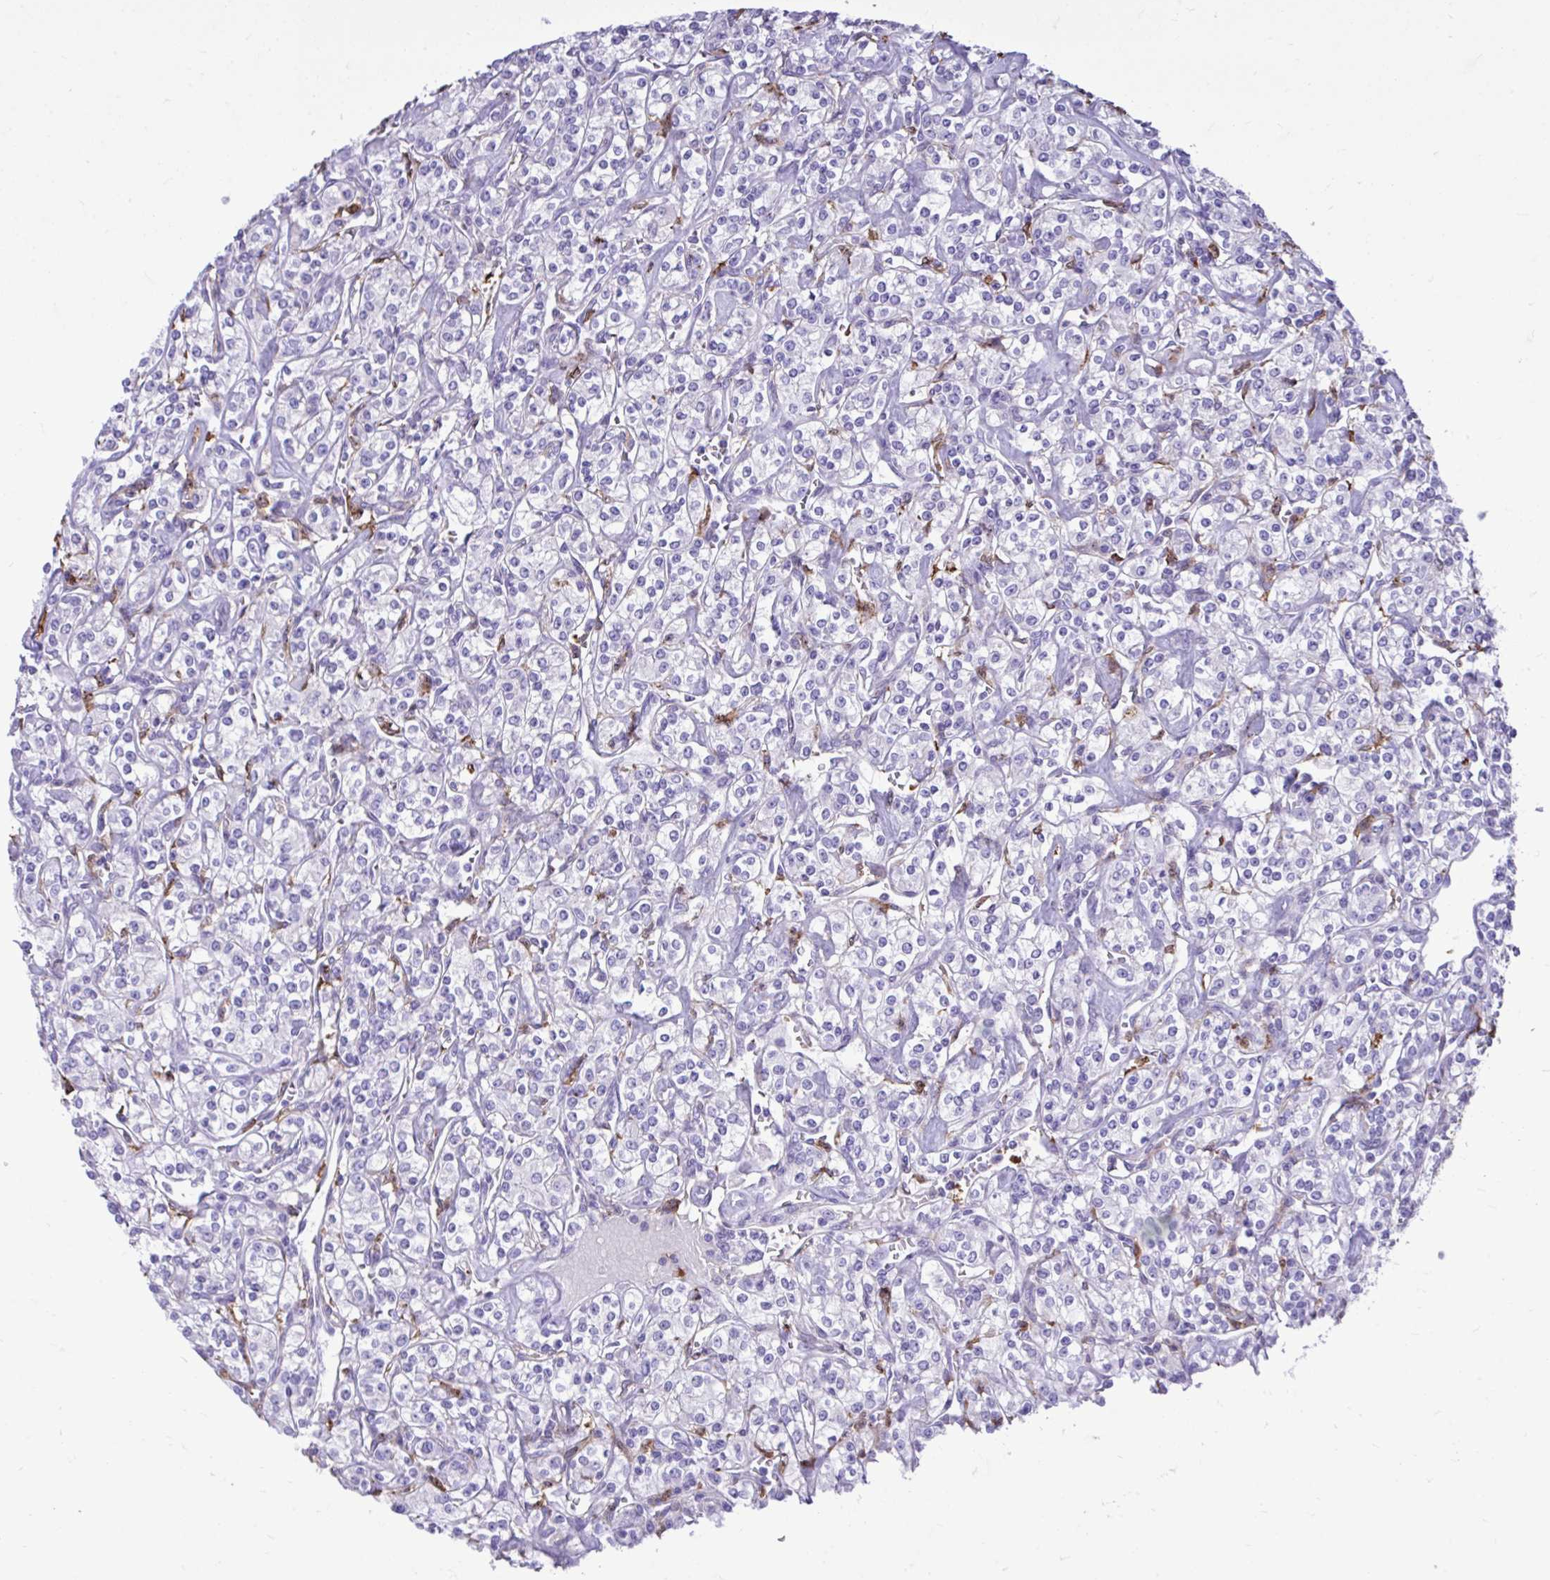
{"staining": {"intensity": "negative", "quantity": "none", "location": "none"}, "tissue": "renal cancer", "cell_type": "Tumor cells", "image_type": "cancer", "snomed": [{"axis": "morphology", "description": "Adenocarcinoma, NOS"}, {"axis": "topography", "description": "Kidney"}], "caption": "Renal adenocarcinoma was stained to show a protein in brown. There is no significant positivity in tumor cells.", "gene": "TLR7", "patient": {"sex": "male", "age": 77}}